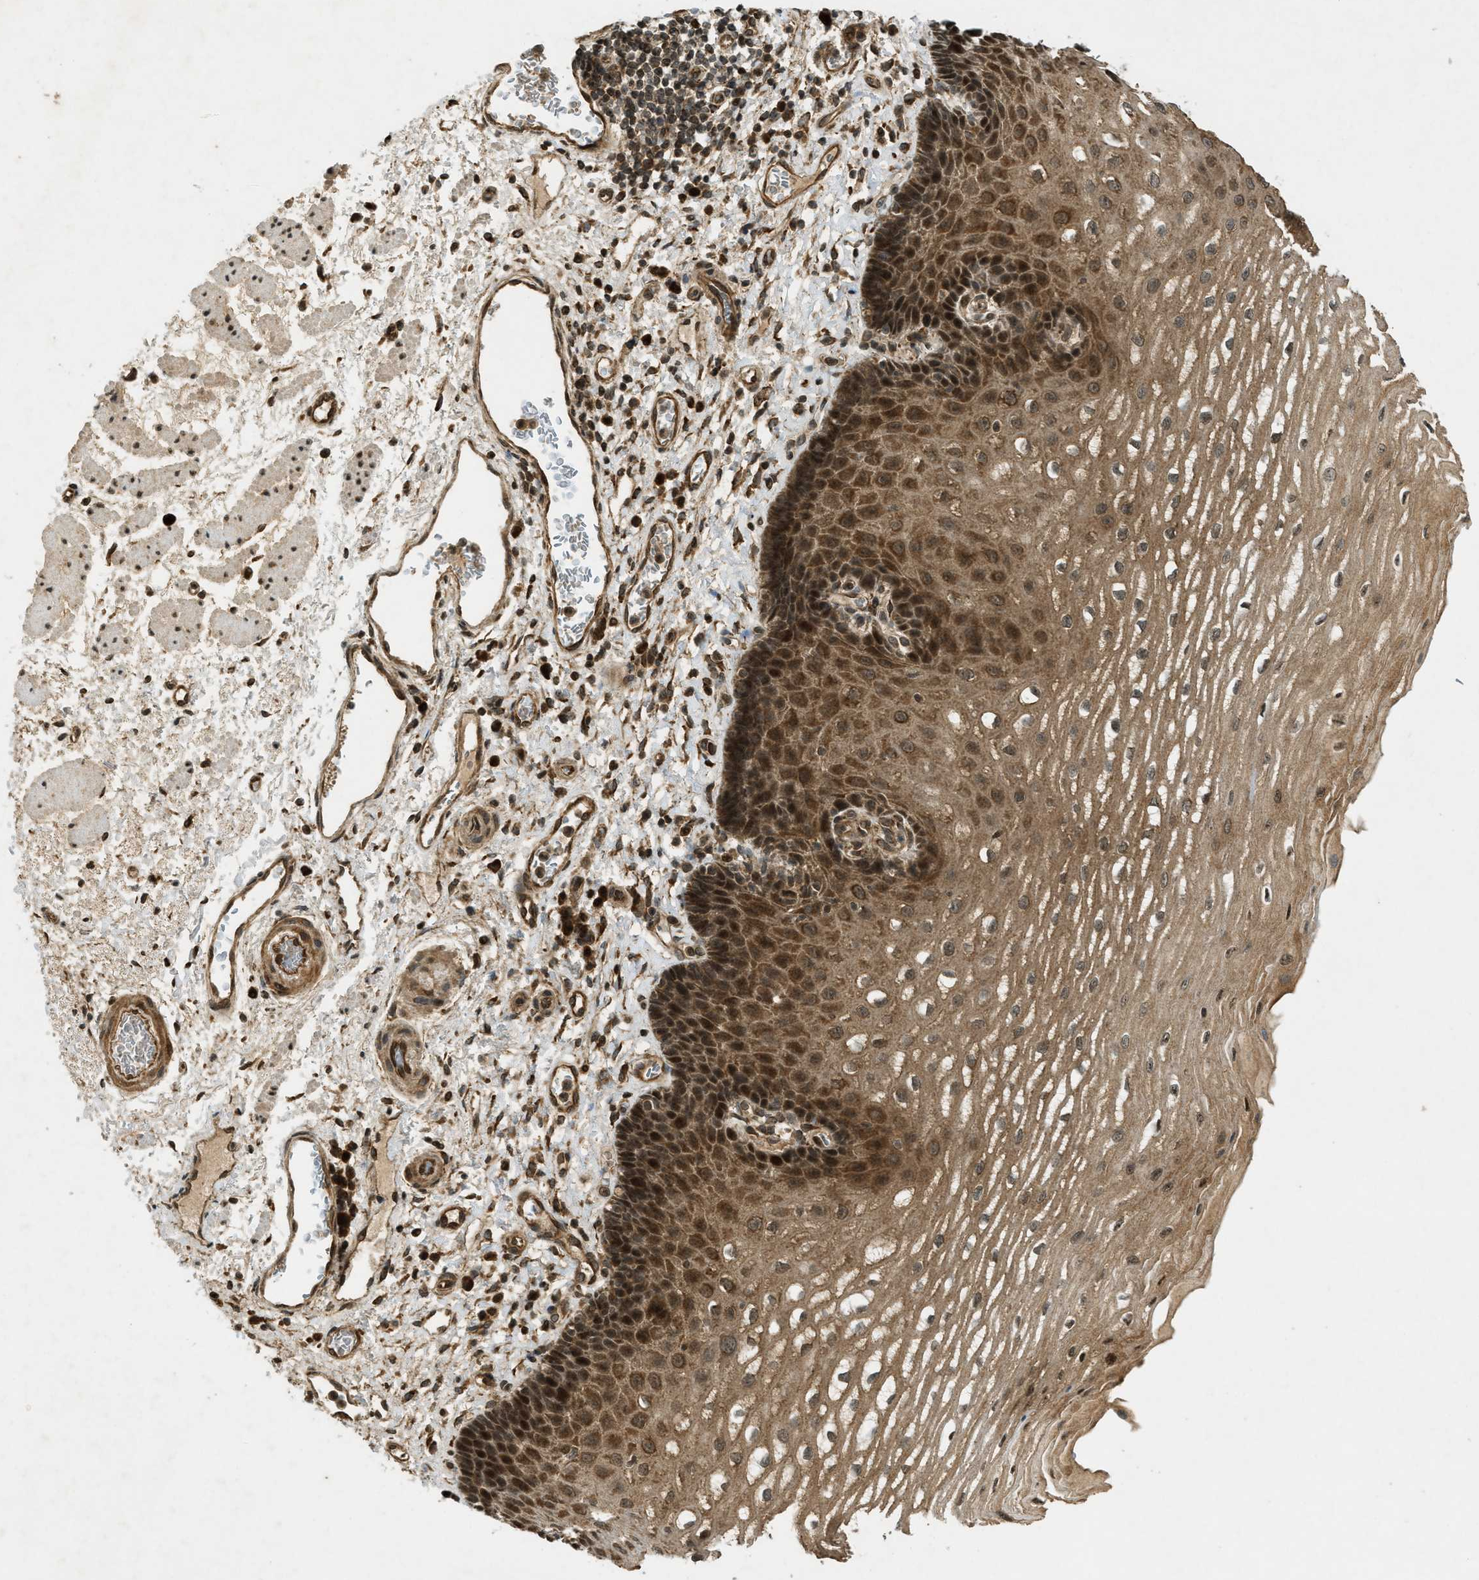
{"staining": {"intensity": "strong", "quantity": ">75%", "location": "cytoplasmic/membranous,nuclear"}, "tissue": "esophagus", "cell_type": "Squamous epithelial cells", "image_type": "normal", "snomed": [{"axis": "morphology", "description": "Normal tissue, NOS"}, {"axis": "topography", "description": "Esophagus"}], "caption": "Esophagus stained with DAB (3,3'-diaminobenzidine) immunohistochemistry reveals high levels of strong cytoplasmic/membranous,nuclear staining in approximately >75% of squamous epithelial cells.", "gene": "EIF2AK3", "patient": {"sex": "male", "age": 54}}